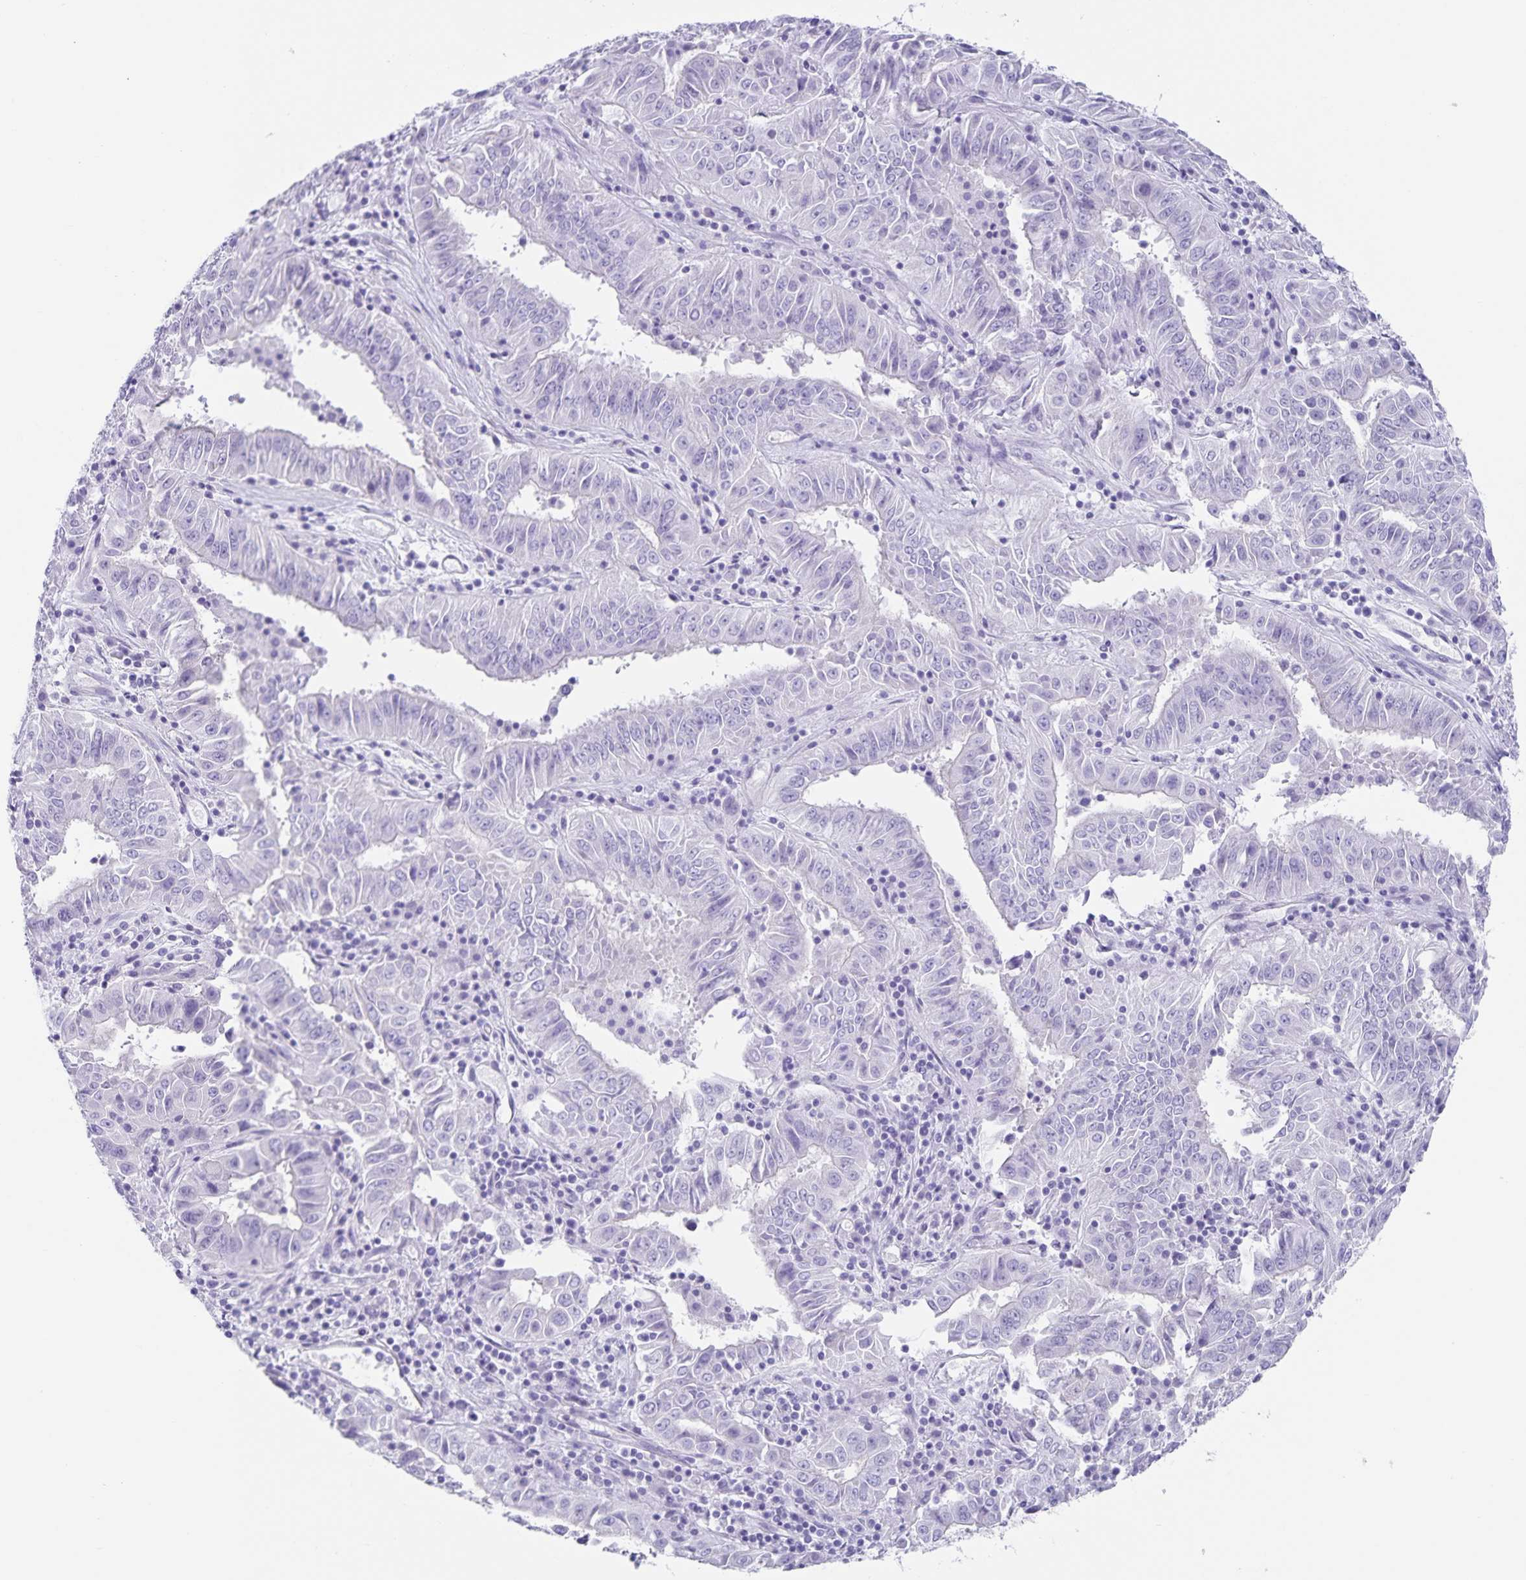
{"staining": {"intensity": "negative", "quantity": "none", "location": "none"}, "tissue": "pancreatic cancer", "cell_type": "Tumor cells", "image_type": "cancer", "snomed": [{"axis": "morphology", "description": "Adenocarcinoma, NOS"}, {"axis": "topography", "description": "Pancreas"}], "caption": "Immunohistochemistry image of neoplastic tissue: pancreatic cancer stained with DAB shows no significant protein positivity in tumor cells. (Stains: DAB (3,3'-diaminobenzidine) immunohistochemistry with hematoxylin counter stain, Microscopy: brightfield microscopy at high magnification).", "gene": "C11orf42", "patient": {"sex": "male", "age": 63}}